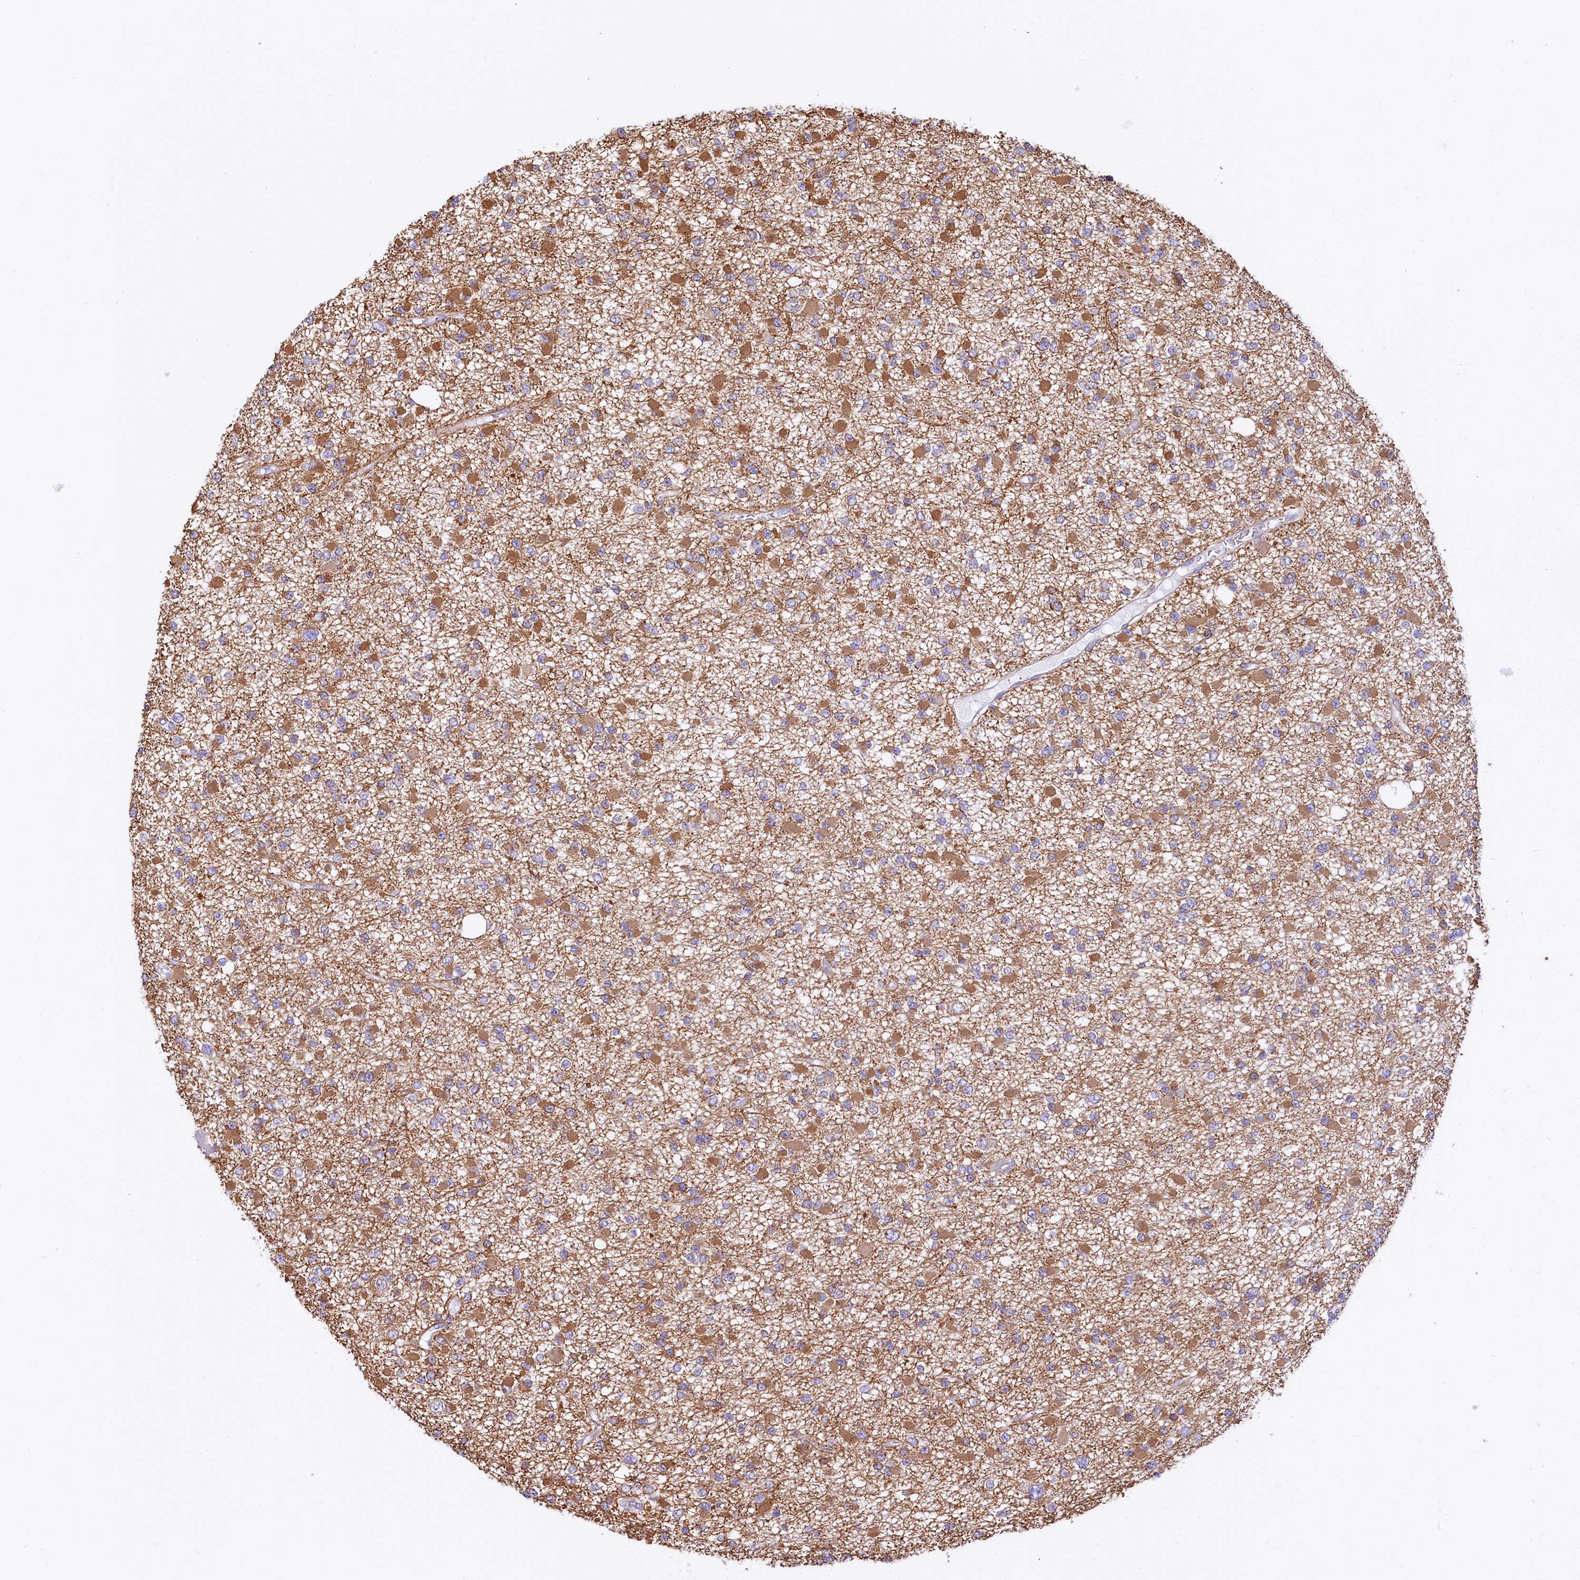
{"staining": {"intensity": "moderate", "quantity": ">75%", "location": "cytoplasmic/membranous"}, "tissue": "glioma", "cell_type": "Tumor cells", "image_type": "cancer", "snomed": [{"axis": "morphology", "description": "Glioma, malignant, Low grade"}, {"axis": "topography", "description": "Brain"}], "caption": "Protein staining reveals moderate cytoplasmic/membranous positivity in about >75% of tumor cells in glioma.", "gene": "CEP295", "patient": {"sex": "female", "age": 22}}